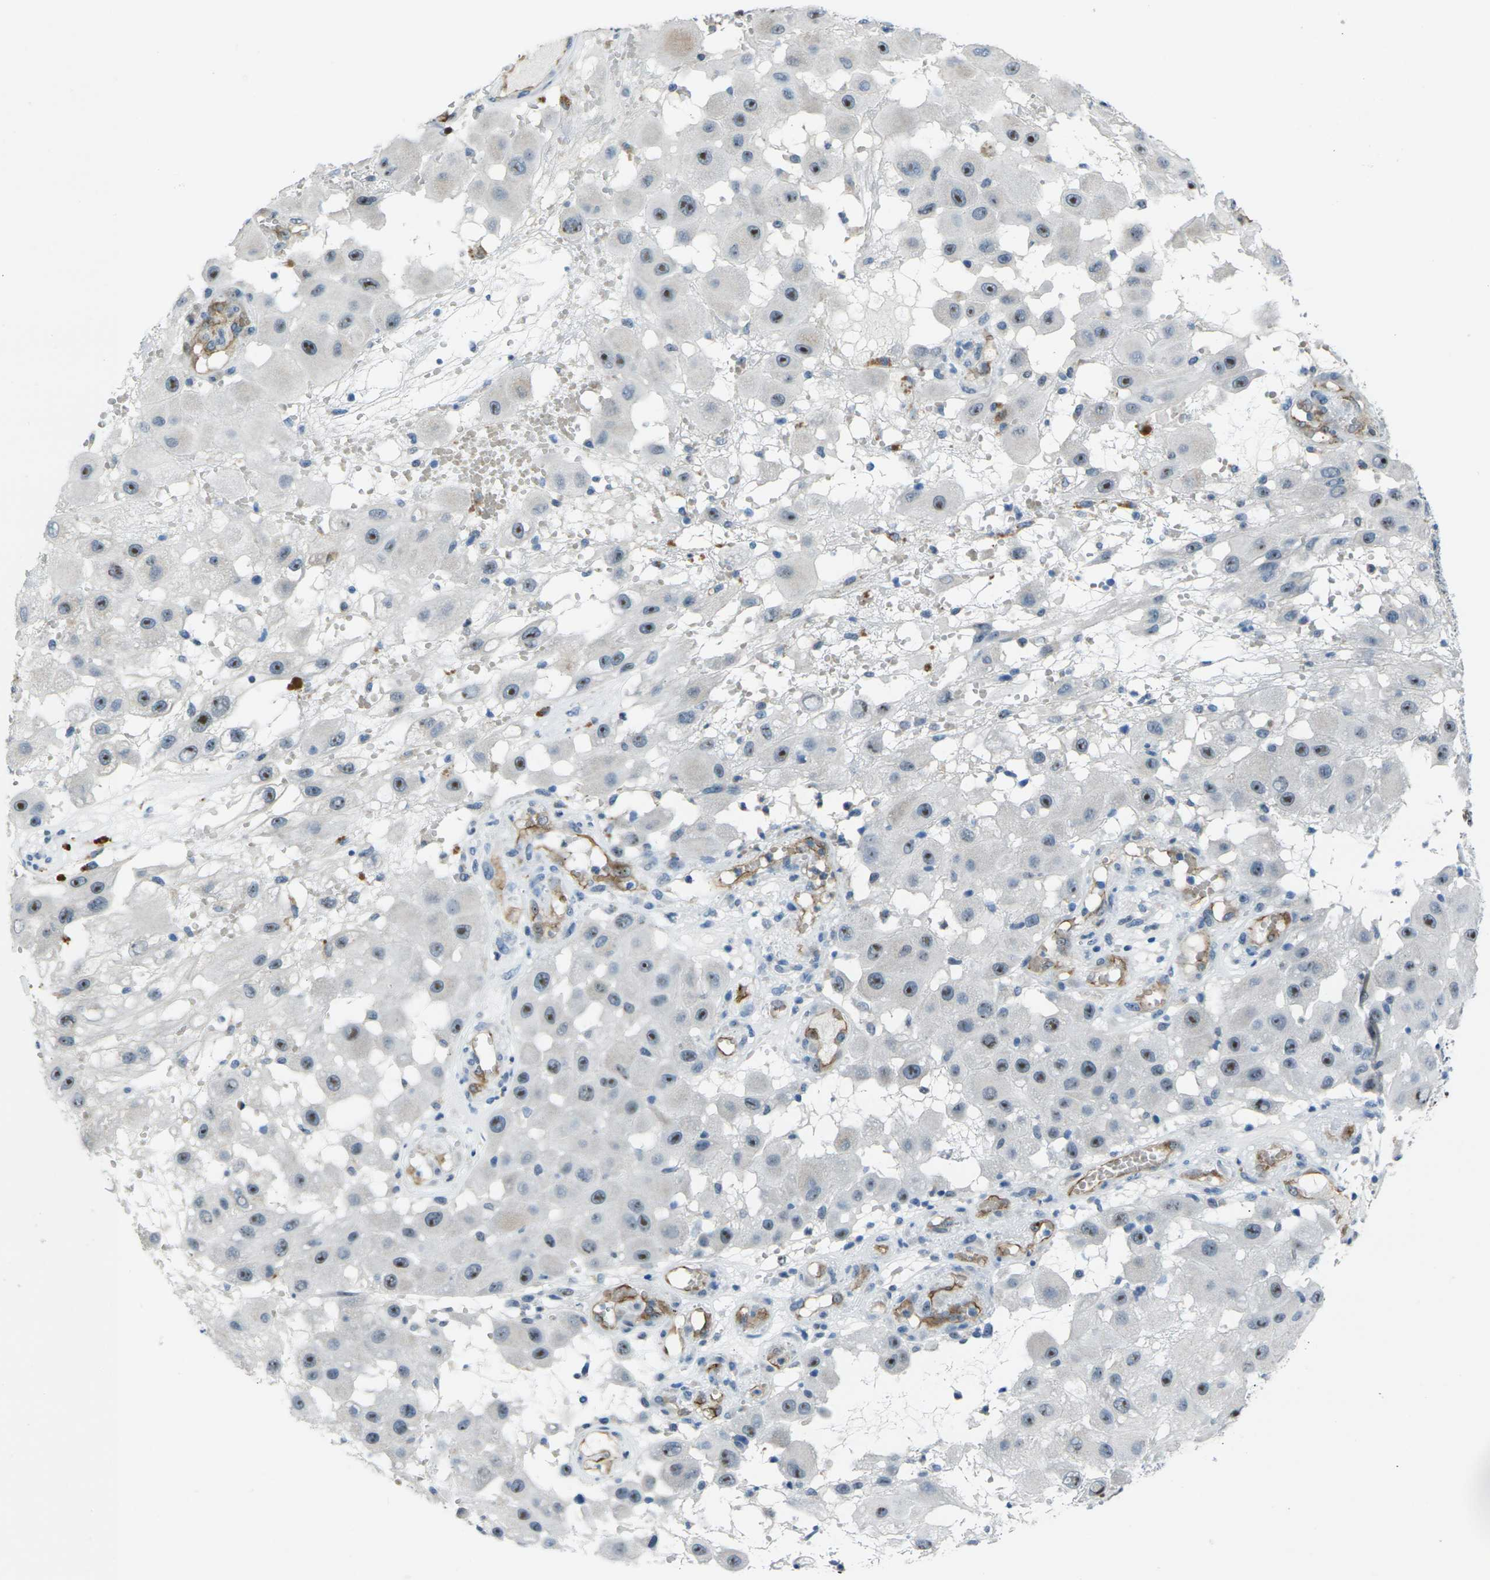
{"staining": {"intensity": "moderate", "quantity": "25%-75%", "location": "nuclear"}, "tissue": "melanoma", "cell_type": "Tumor cells", "image_type": "cancer", "snomed": [{"axis": "morphology", "description": "Malignant melanoma, NOS"}, {"axis": "topography", "description": "Skin"}], "caption": "Malignant melanoma stained with a protein marker demonstrates moderate staining in tumor cells.", "gene": "HSPA12B", "patient": {"sex": "female", "age": 81}}